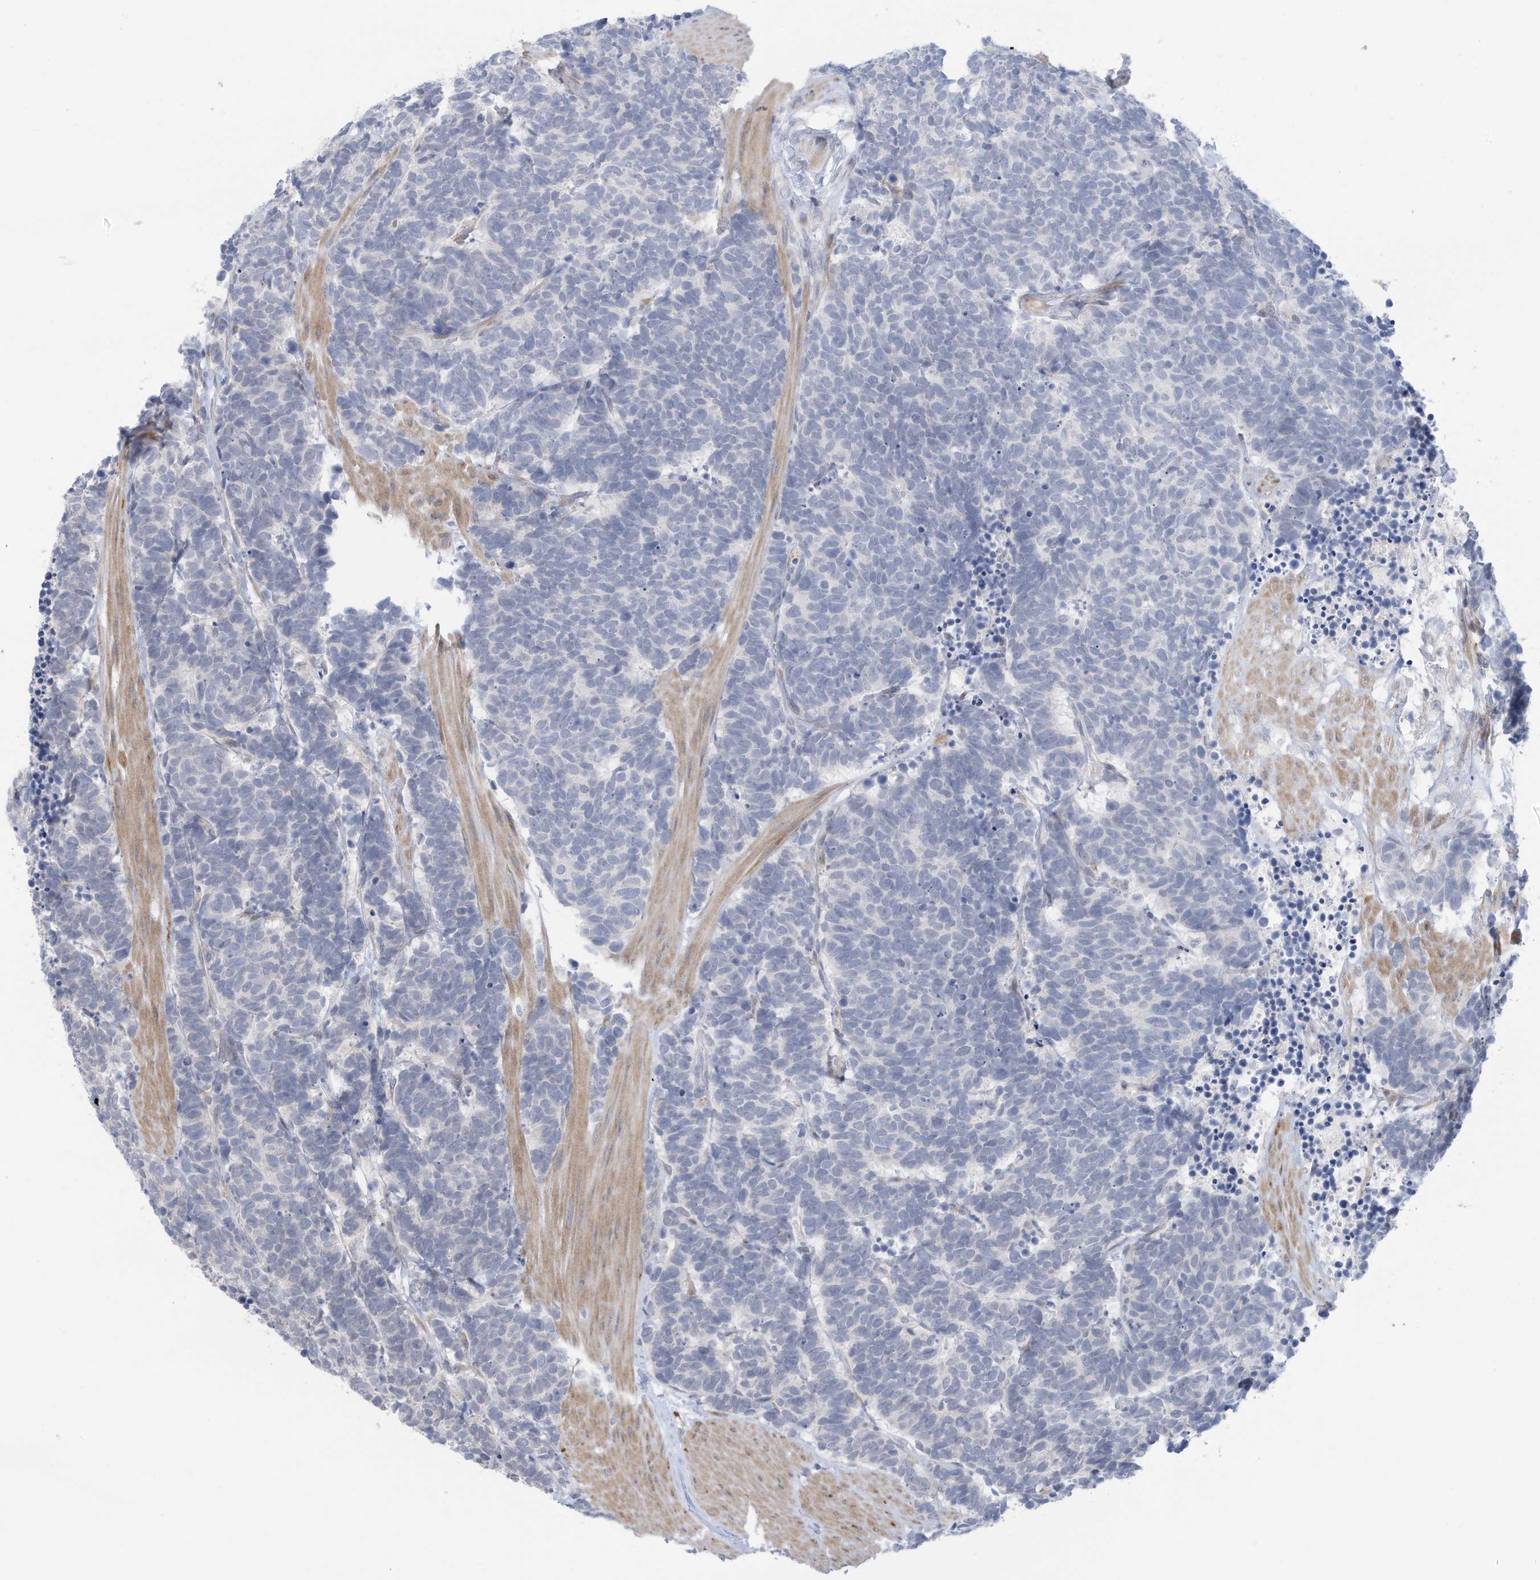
{"staining": {"intensity": "negative", "quantity": "none", "location": "none"}, "tissue": "carcinoid", "cell_type": "Tumor cells", "image_type": "cancer", "snomed": [{"axis": "morphology", "description": "Carcinoma, NOS"}, {"axis": "morphology", "description": "Carcinoid, malignant, NOS"}, {"axis": "topography", "description": "Urinary bladder"}], "caption": "This is an immunohistochemistry (IHC) histopathology image of human carcinoid (malignant). There is no staining in tumor cells.", "gene": "ZNF292", "patient": {"sex": "male", "age": 57}}